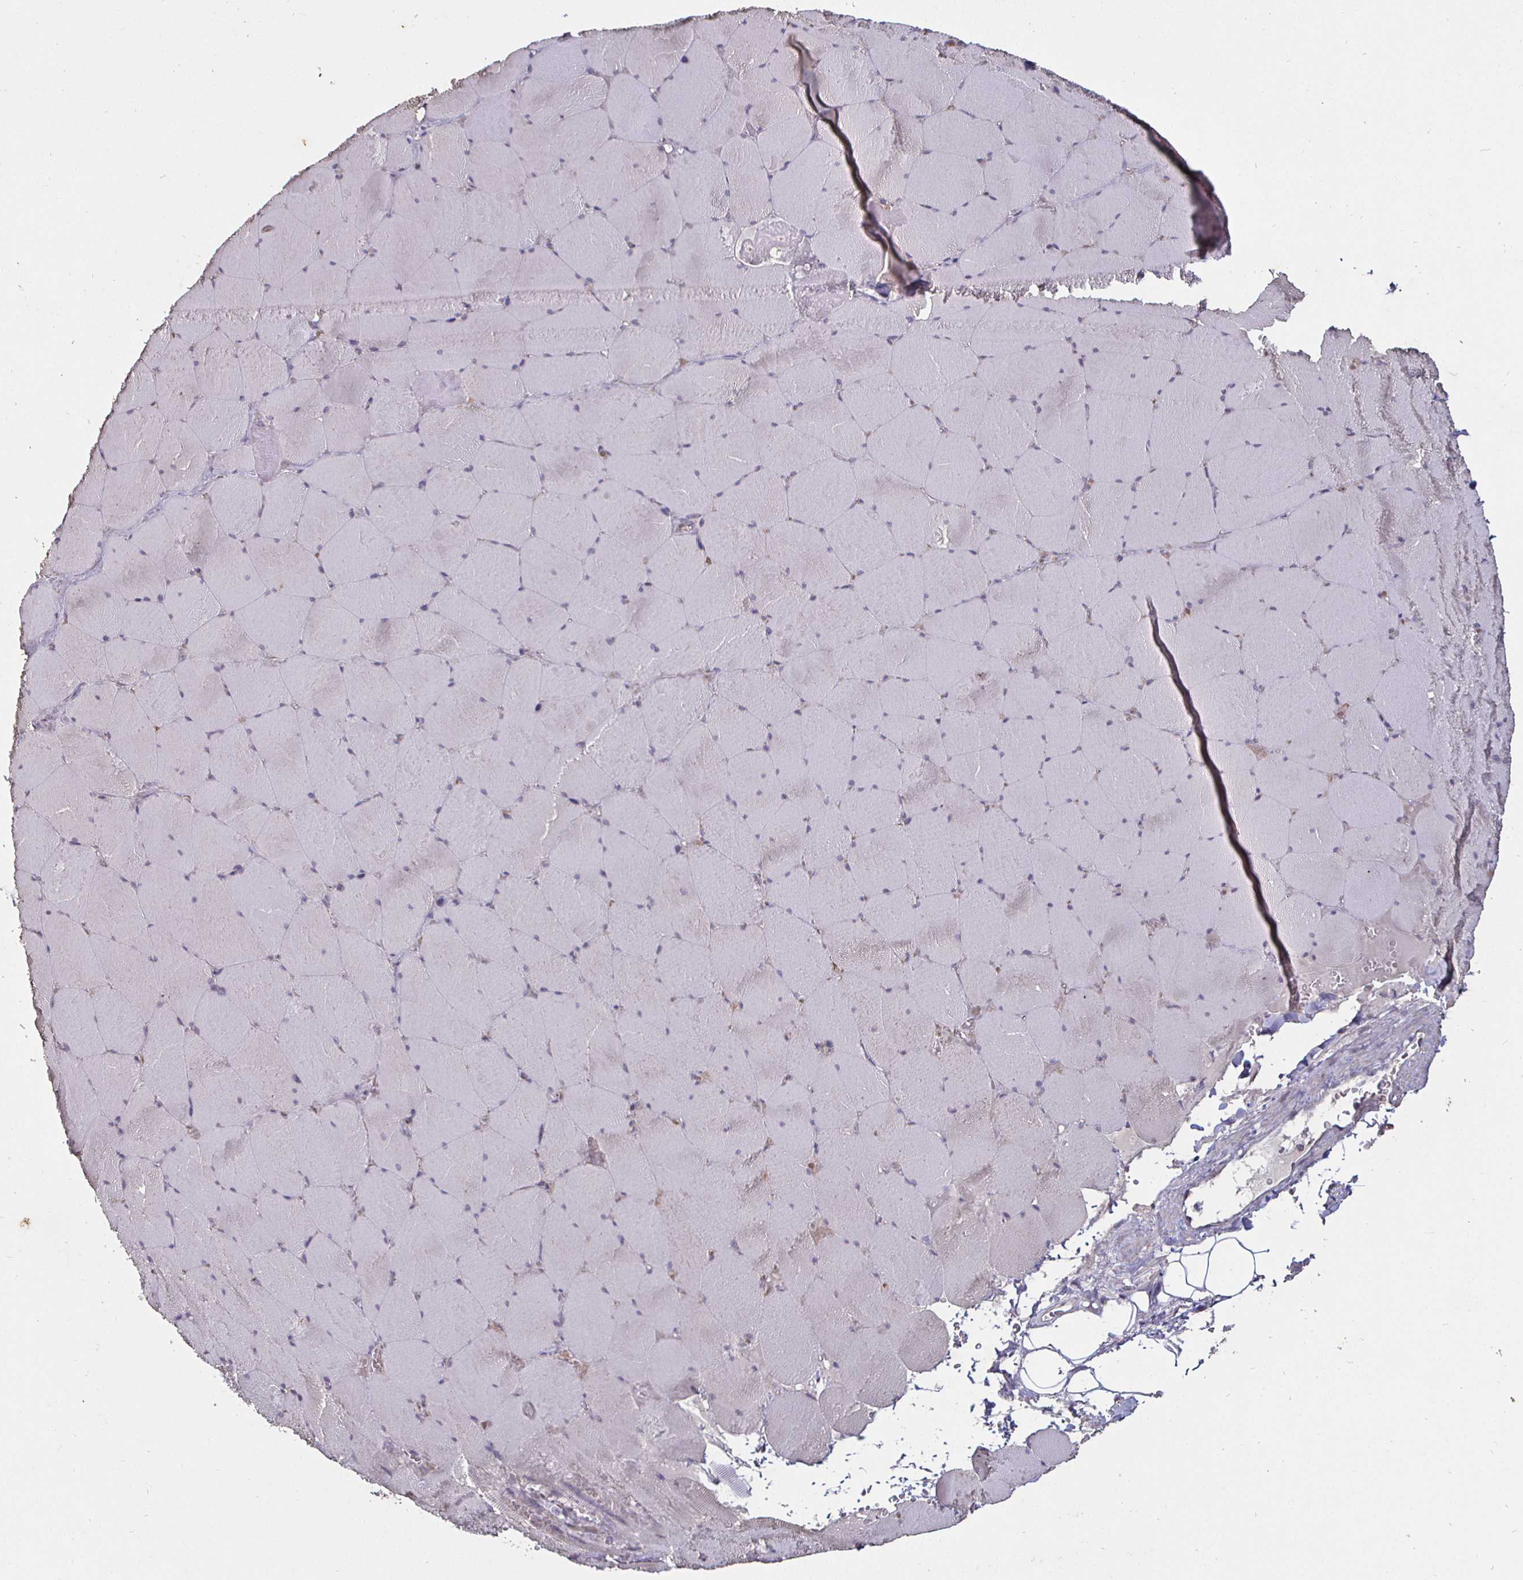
{"staining": {"intensity": "negative", "quantity": "none", "location": "none"}, "tissue": "skeletal muscle", "cell_type": "Myocytes", "image_type": "normal", "snomed": [{"axis": "morphology", "description": "Normal tissue, NOS"}, {"axis": "topography", "description": "Skeletal muscle"}, {"axis": "topography", "description": "Head-Neck"}], "caption": "Immunohistochemistry (IHC) of normal skeletal muscle exhibits no staining in myocytes. Nuclei are stained in blue.", "gene": "MLH1", "patient": {"sex": "male", "age": 66}}